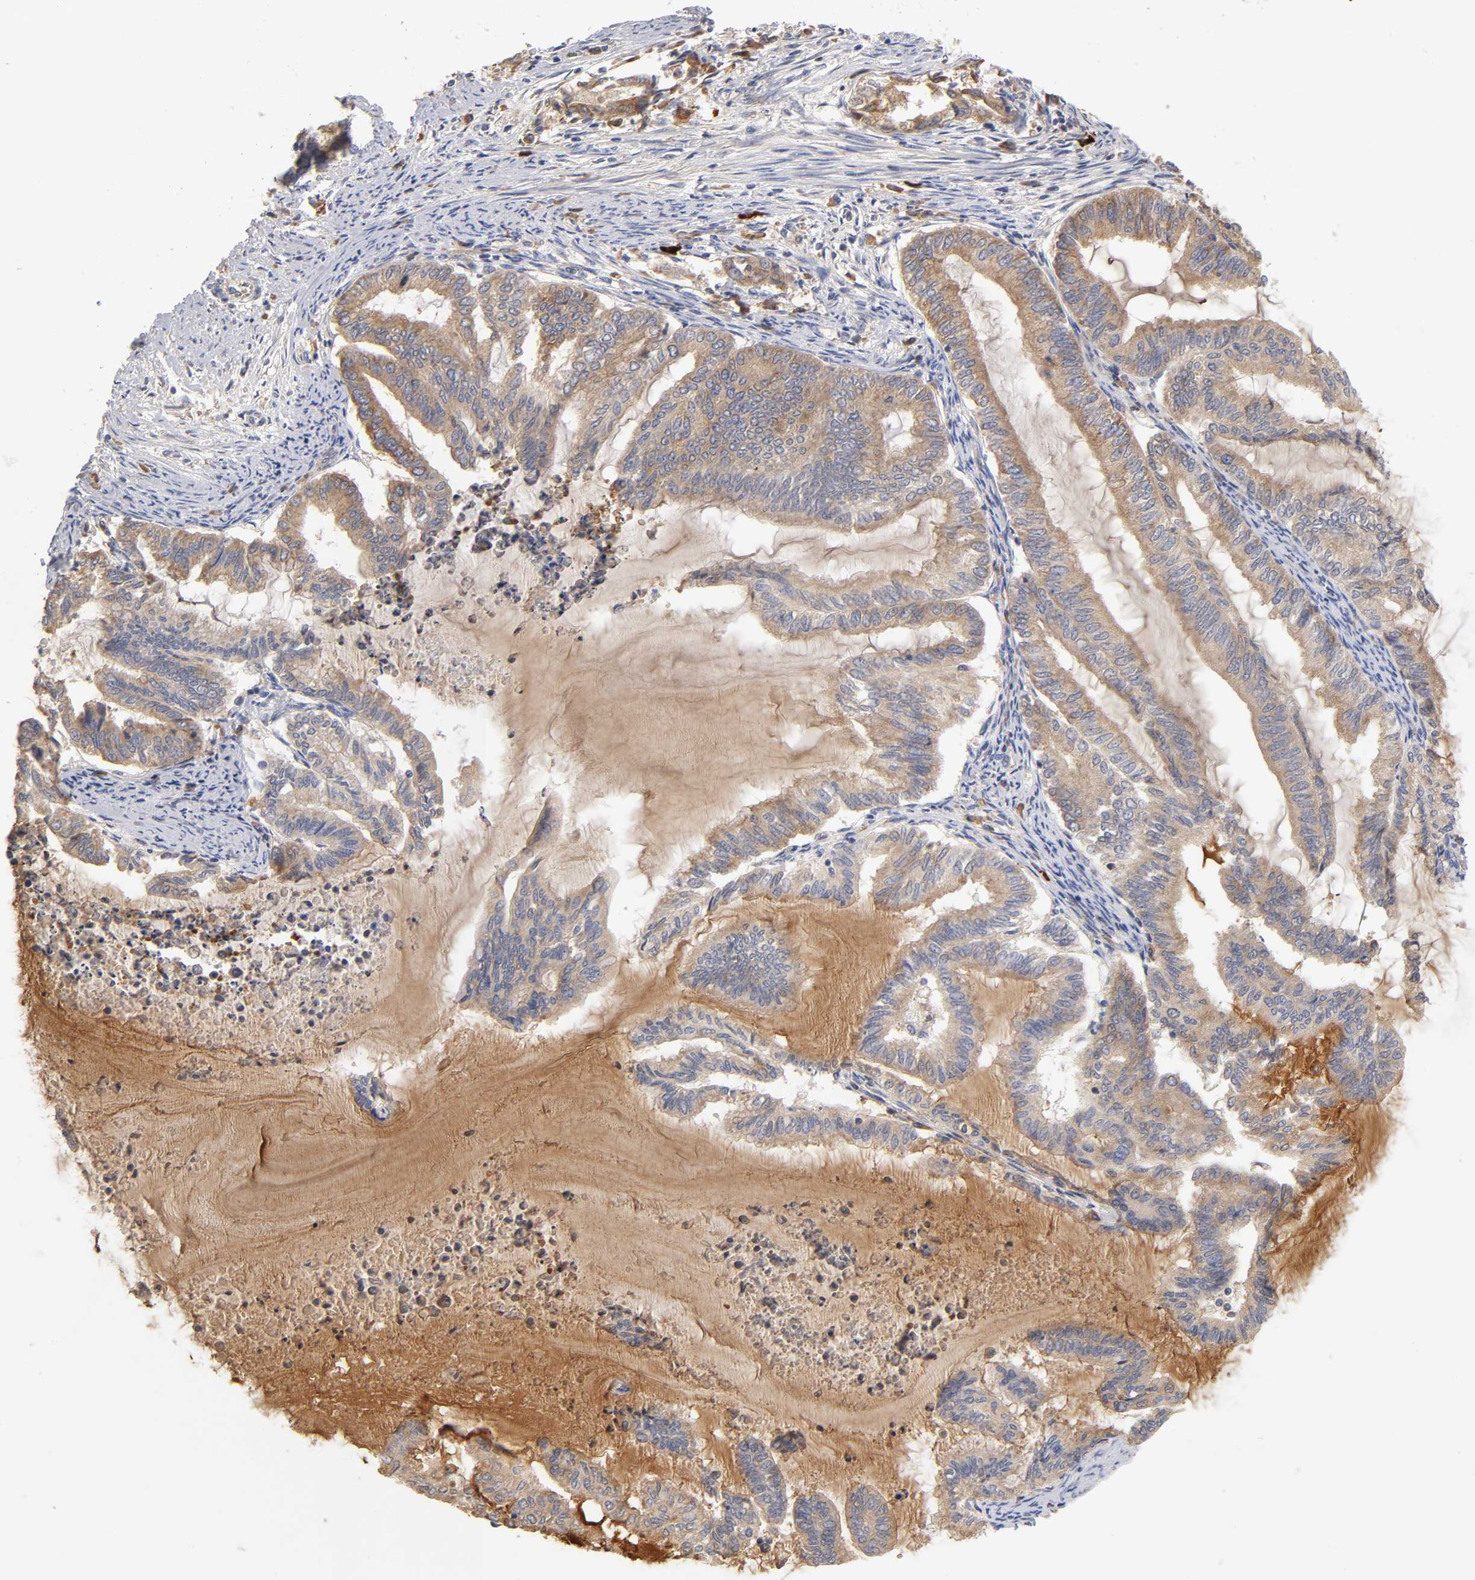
{"staining": {"intensity": "moderate", "quantity": ">75%", "location": "cytoplasmic/membranous"}, "tissue": "endometrial cancer", "cell_type": "Tumor cells", "image_type": "cancer", "snomed": [{"axis": "morphology", "description": "Adenocarcinoma, NOS"}, {"axis": "topography", "description": "Endometrium"}], "caption": "Endometrial cancer stained for a protein reveals moderate cytoplasmic/membranous positivity in tumor cells.", "gene": "RPS29", "patient": {"sex": "female", "age": 79}}